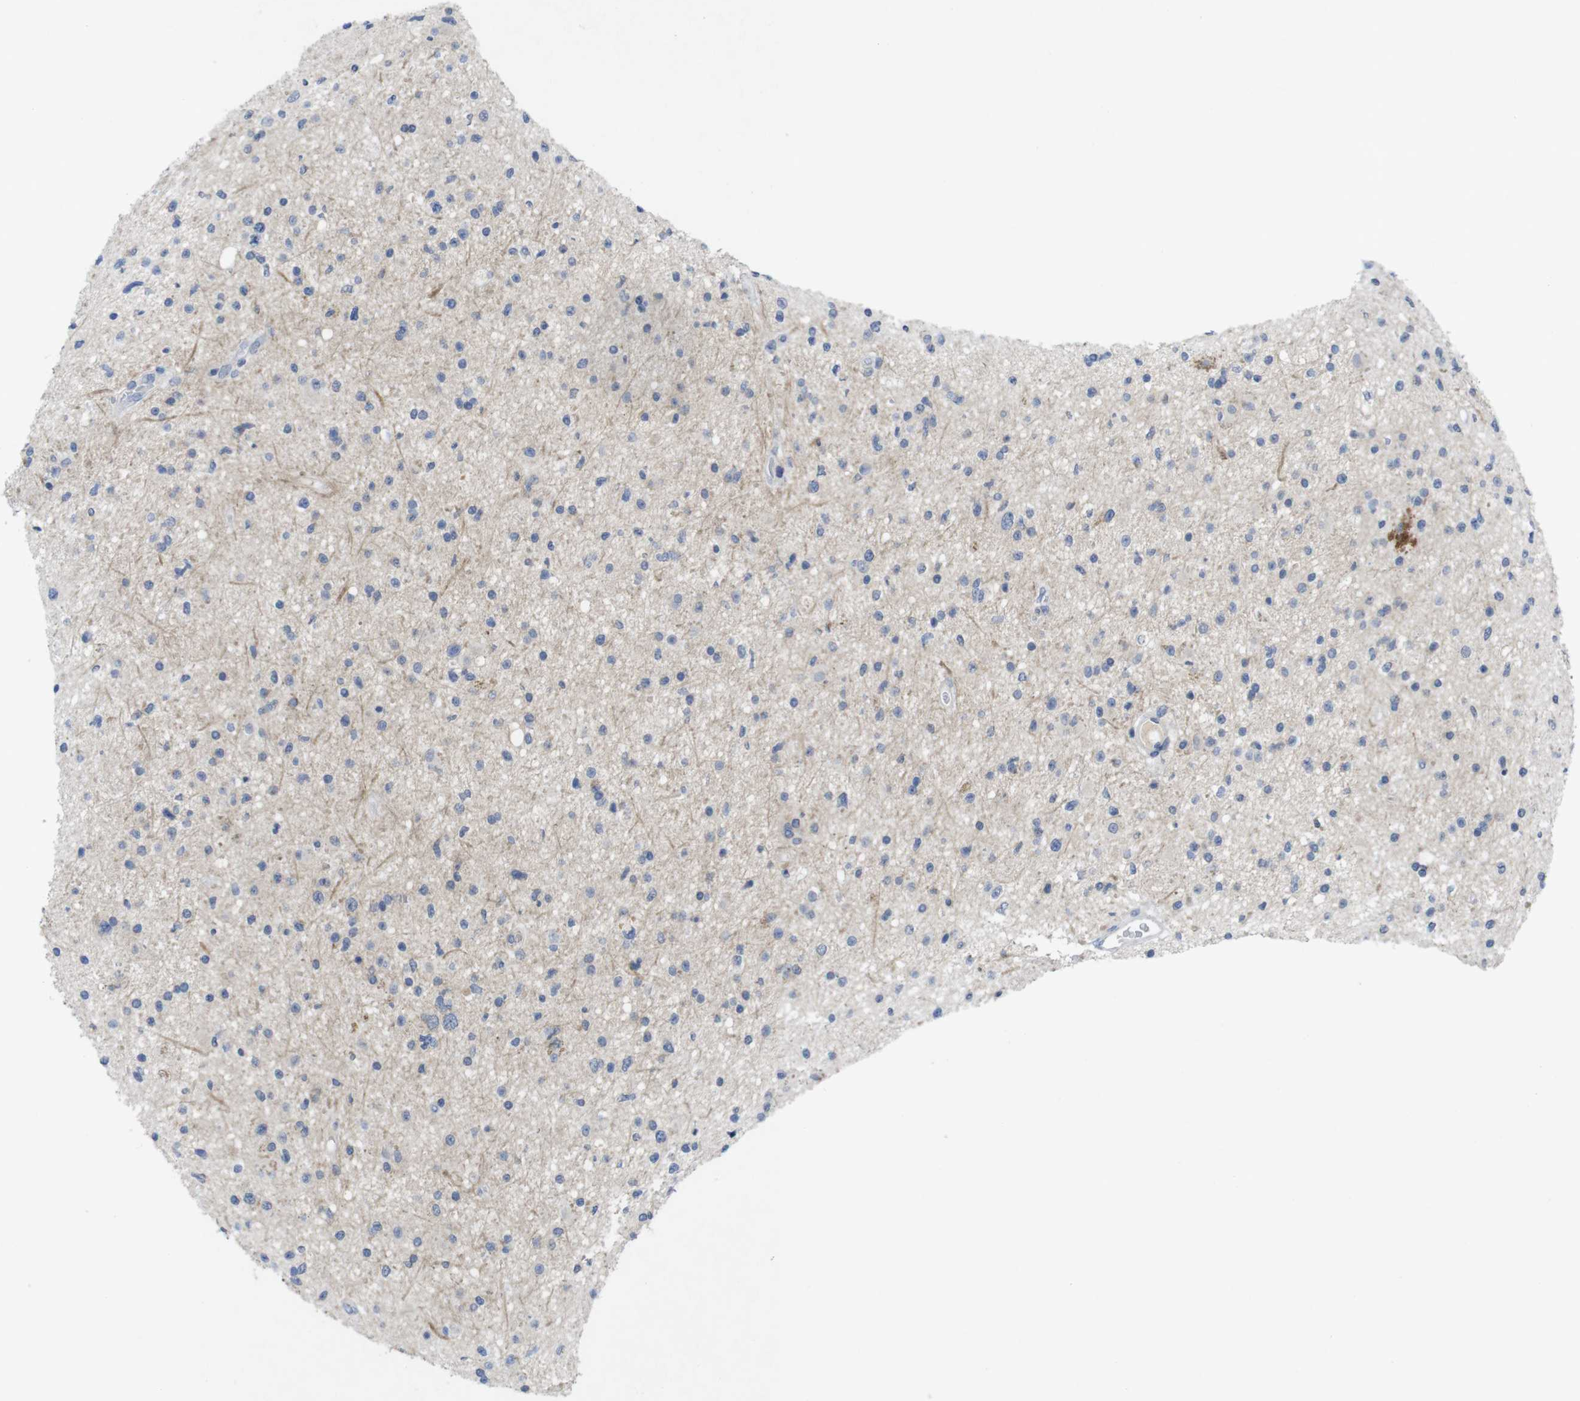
{"staining": {"intensity": "weak", "quantity": "<25%", "location": "cytoplasmic/membranous"}, "tissue": "glioma", "cell_type": "Tumor cells", "image_type": "cancer", "snomed": [{"axis": "morphology", "description": "Glioma, malignant, High grade"}, {"axis": "topography", "description": "Brain"}], "caption": "DAB (3,3'-diaminobenzidine) immunohistochemical staining of malignant glioma (high-grade) displays no significant expression in tumor cells.", "gene": "SLAMF7", "patient": {"sex": "male", "age": 33}}